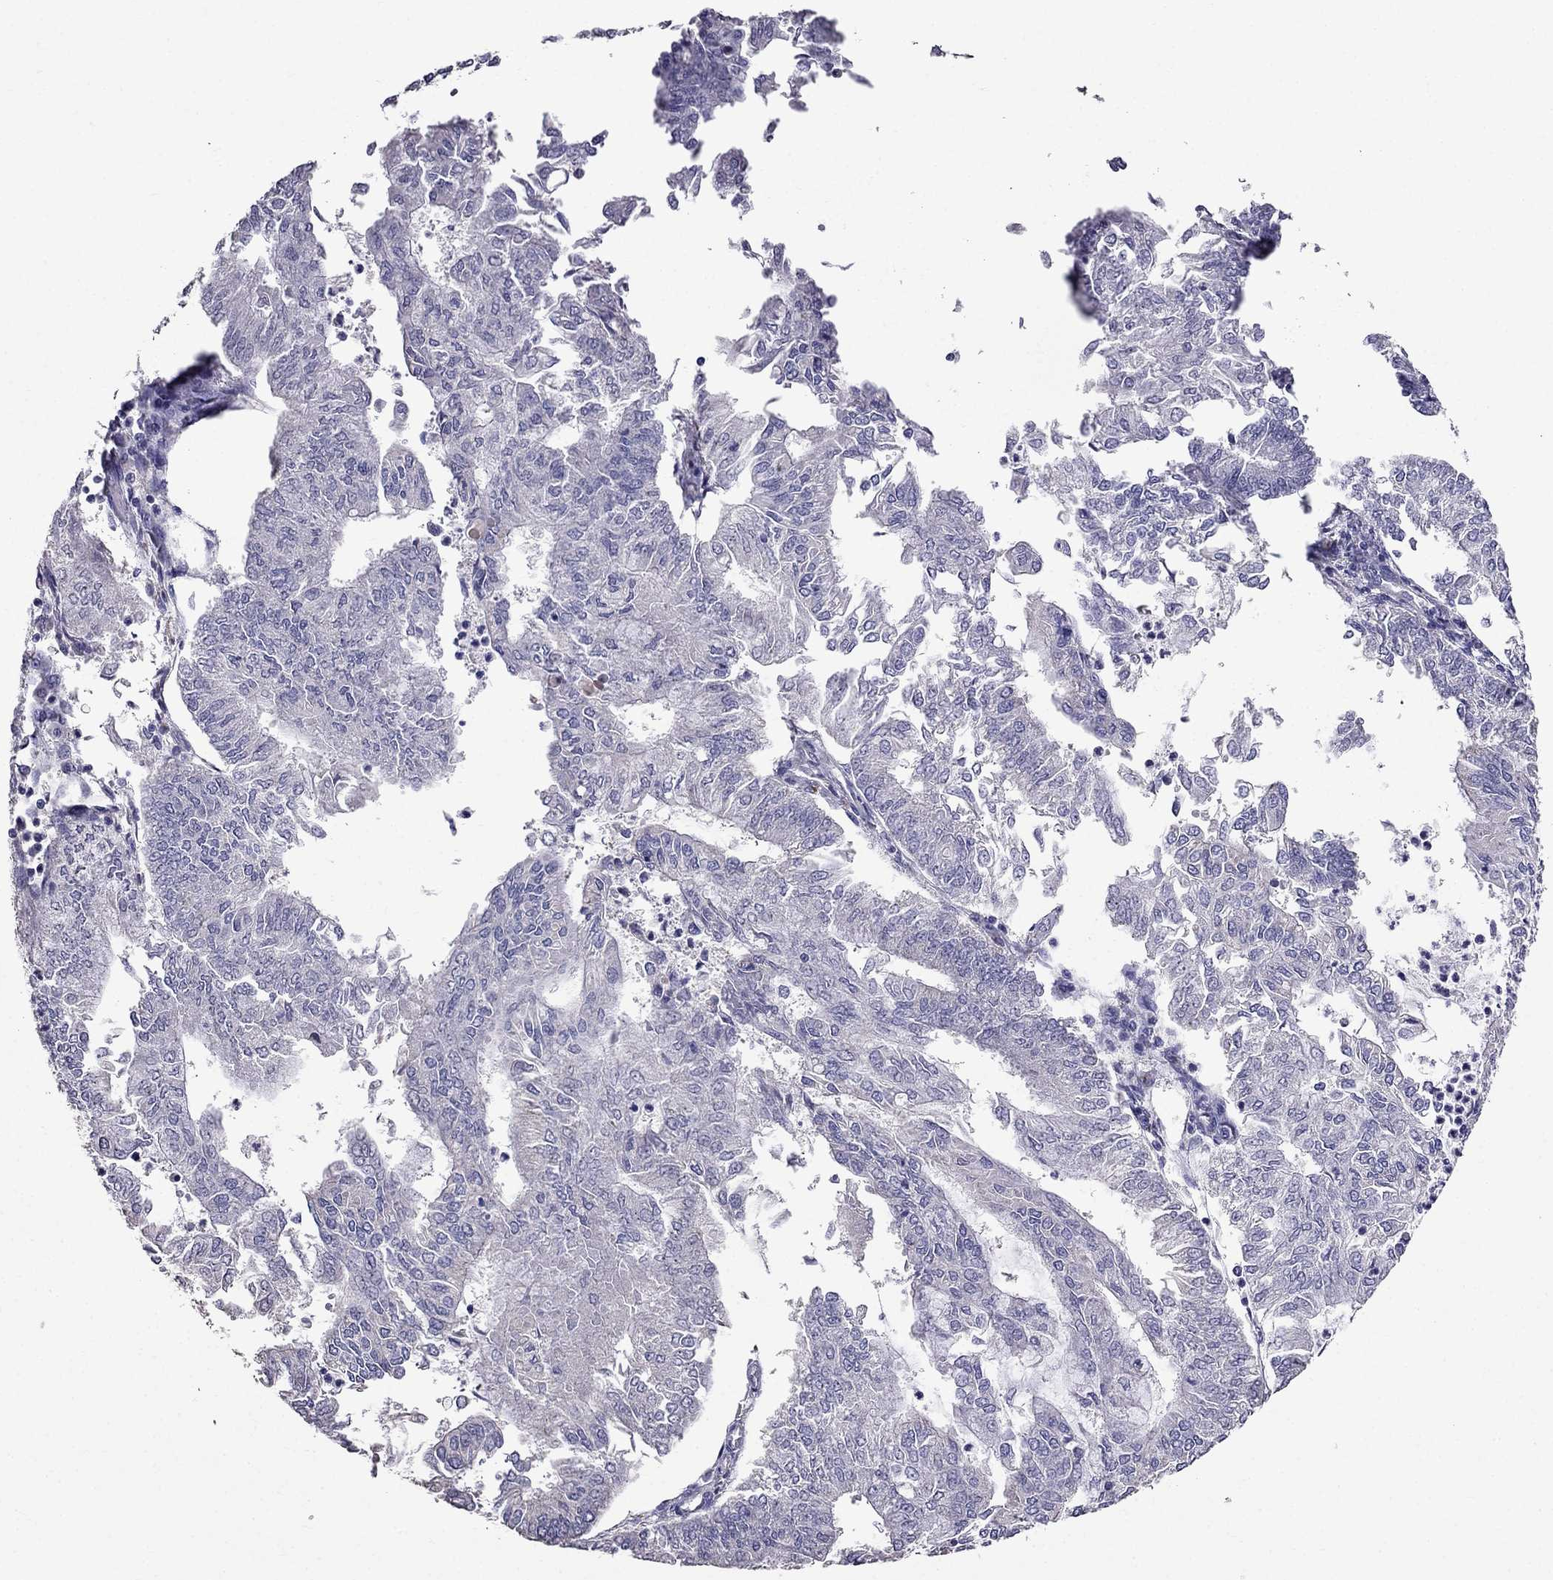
{"staining": {"intensity": "negative", "quantity": "none", "location": "none"}, "tissue": "endometrial cancer", "cell_type": "Tumor cells", "image_type": "cancer", "snomed": [{"axis": "morphology", "description": "Adenocarcinoma, NOS"}, {"axis": "topography", "description": "Endometrium"}], "caption": "There is no significant positivity in tumor cells of endometrial adenocarcinoma.", "gene": "AK5", "patient": {"sex": "female", "age": 59}}